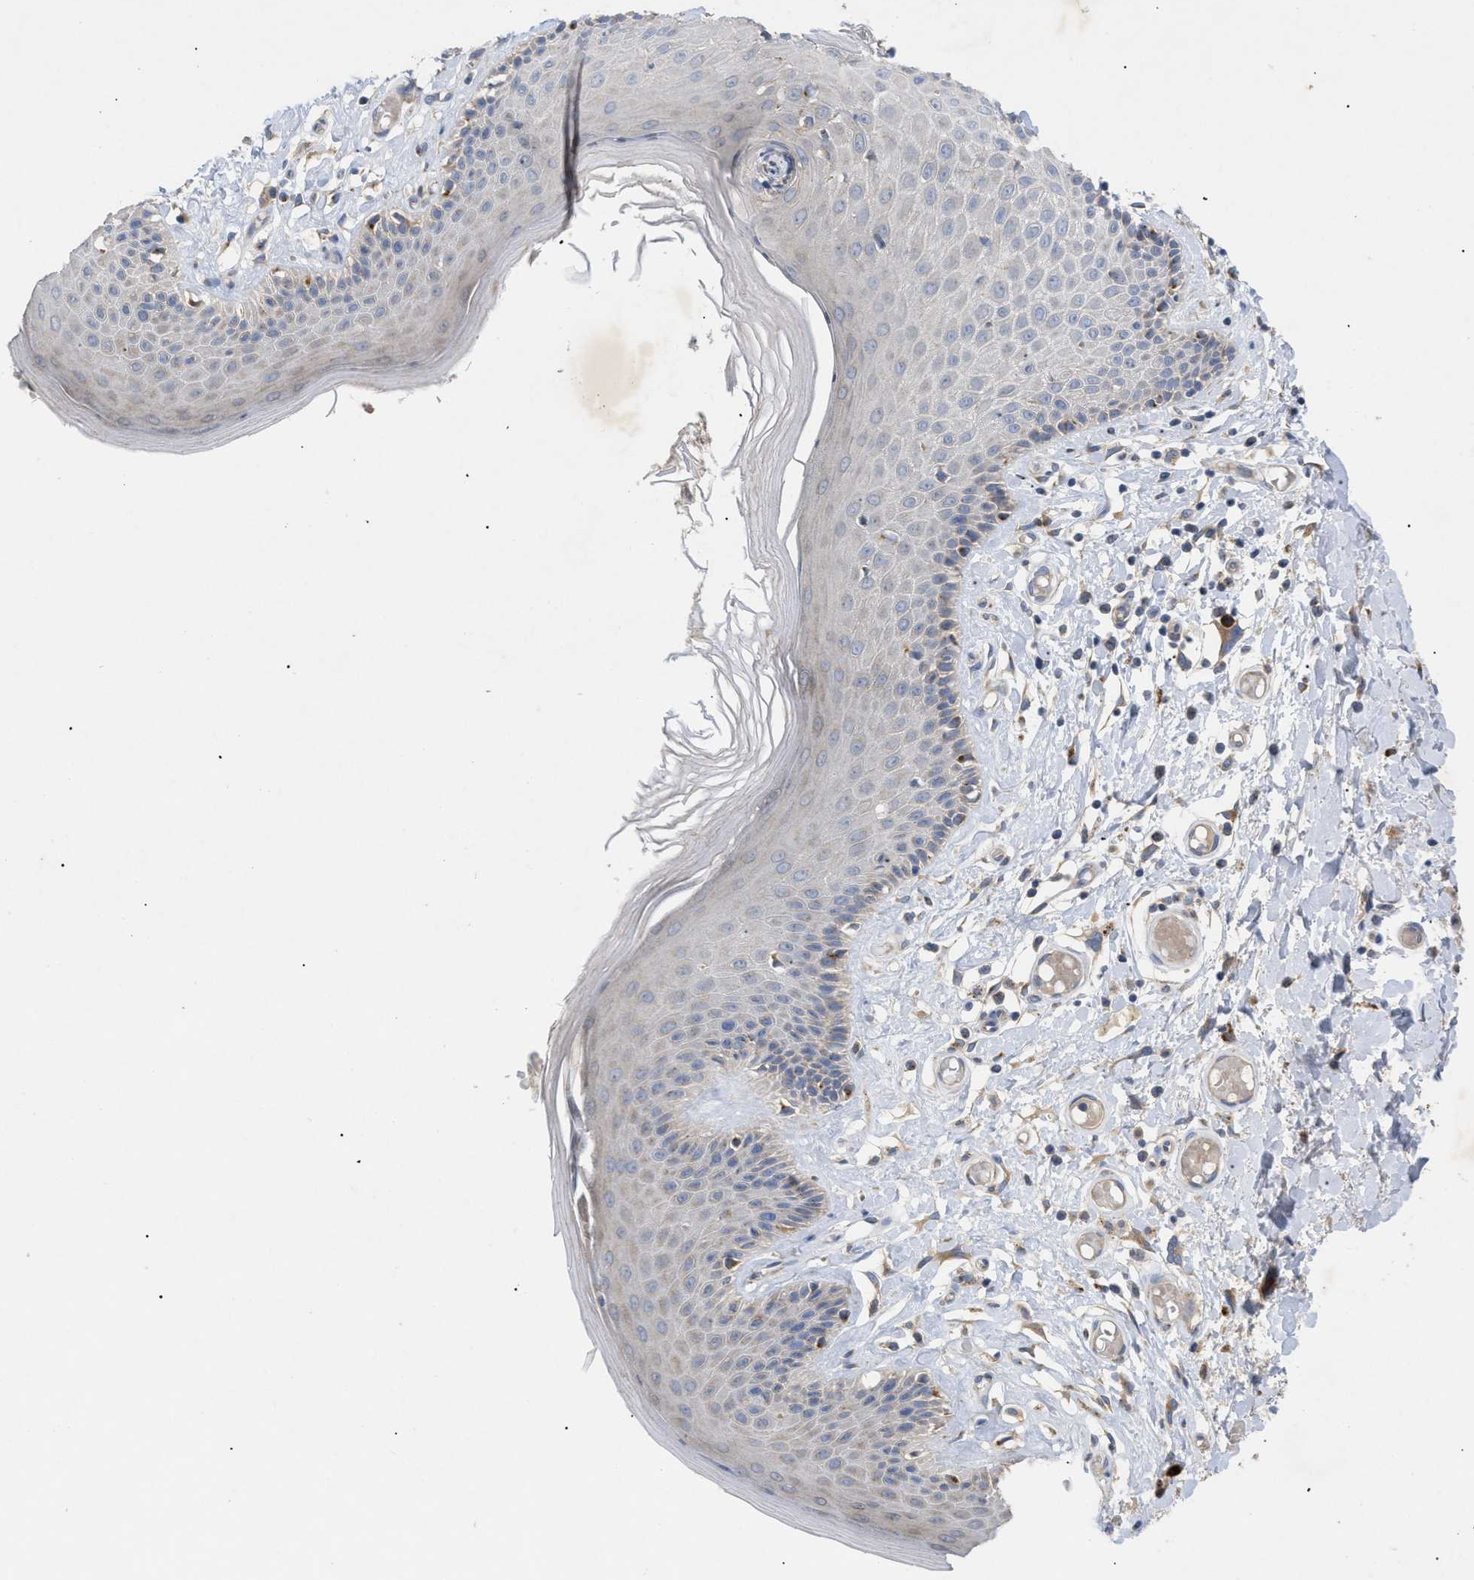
{"staining": {"intensity": "moderate", "quantity": "<25%", "location": "cytoplasmic/membranous"}, "tissue": "skin", "cell_type": "Epidermal cells", "image_type": "normal", "snomed": [{"axis": "morphology", "description": "Normal tissue, NOS"}, {"axis": "topography", "description": "Vulva"}], "caption": "Epidermal cells display low levels of moderate cytoplasmic/membranous staining in approximately <25% of cells in benign skin.", "gene": "SLC50A1", "patient": {"sex": "female", "age": 73}}